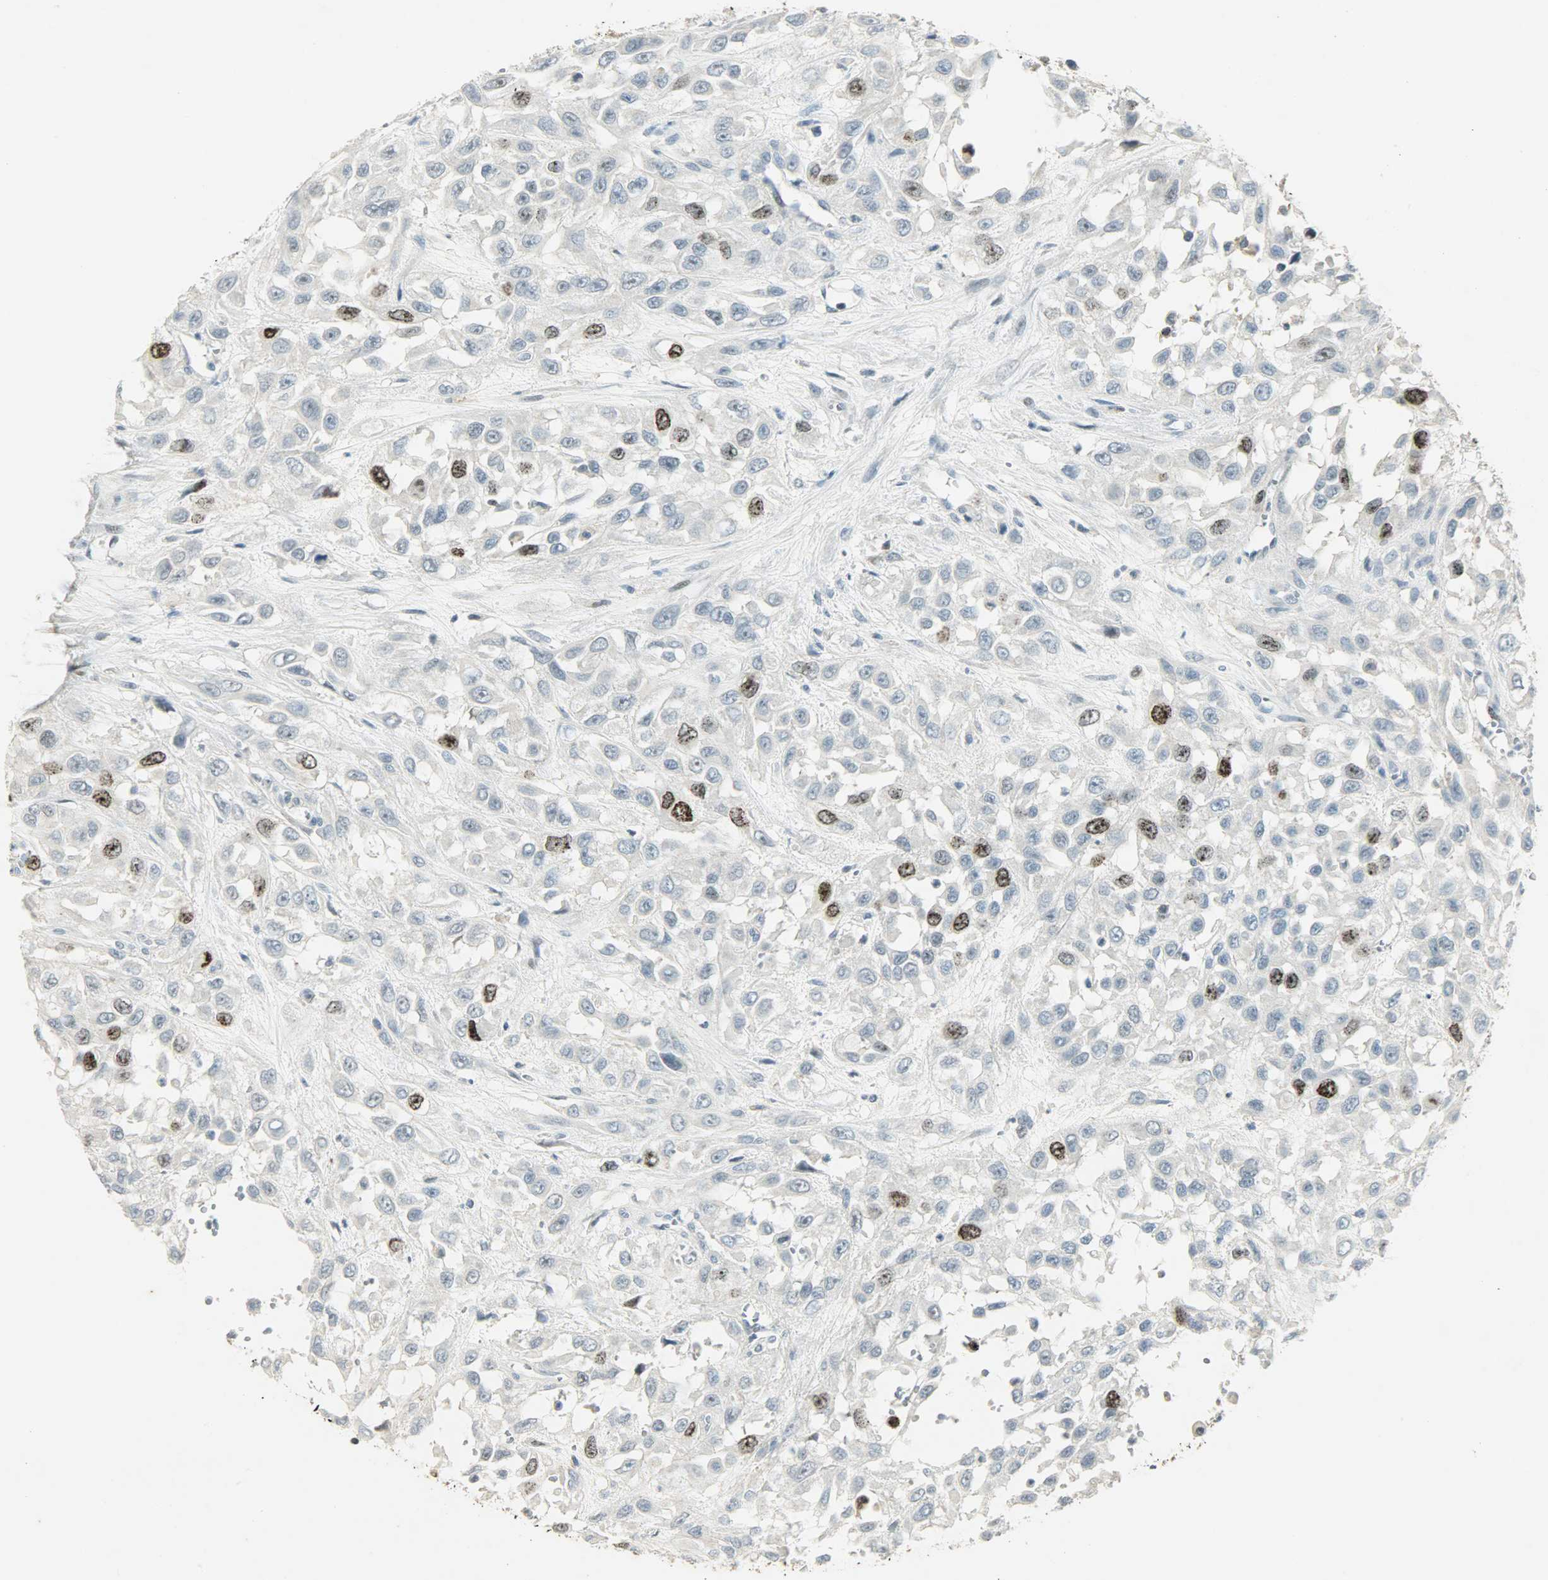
{"staining": {"intensity": "strong", "quantity": "25%-75%", "location": "nuclear"}, "tissue": "urothelial cancer", "cell_type": "Tumor cells", "image_type": "cancer", "snomed": [{"axis": "morphology", "description": "Urothelial carcinoma, High grade"}, {"axis": "topography", "description": "Urinary bladder"}], "caption": "Urothelial cancer was stained to show a protein in brown. There is high levels of strong nuclear positivity in approximately 25%-75% of tumor cells.", "gene": "AURKB", "patient": {"sex": "male", "age": 57}}